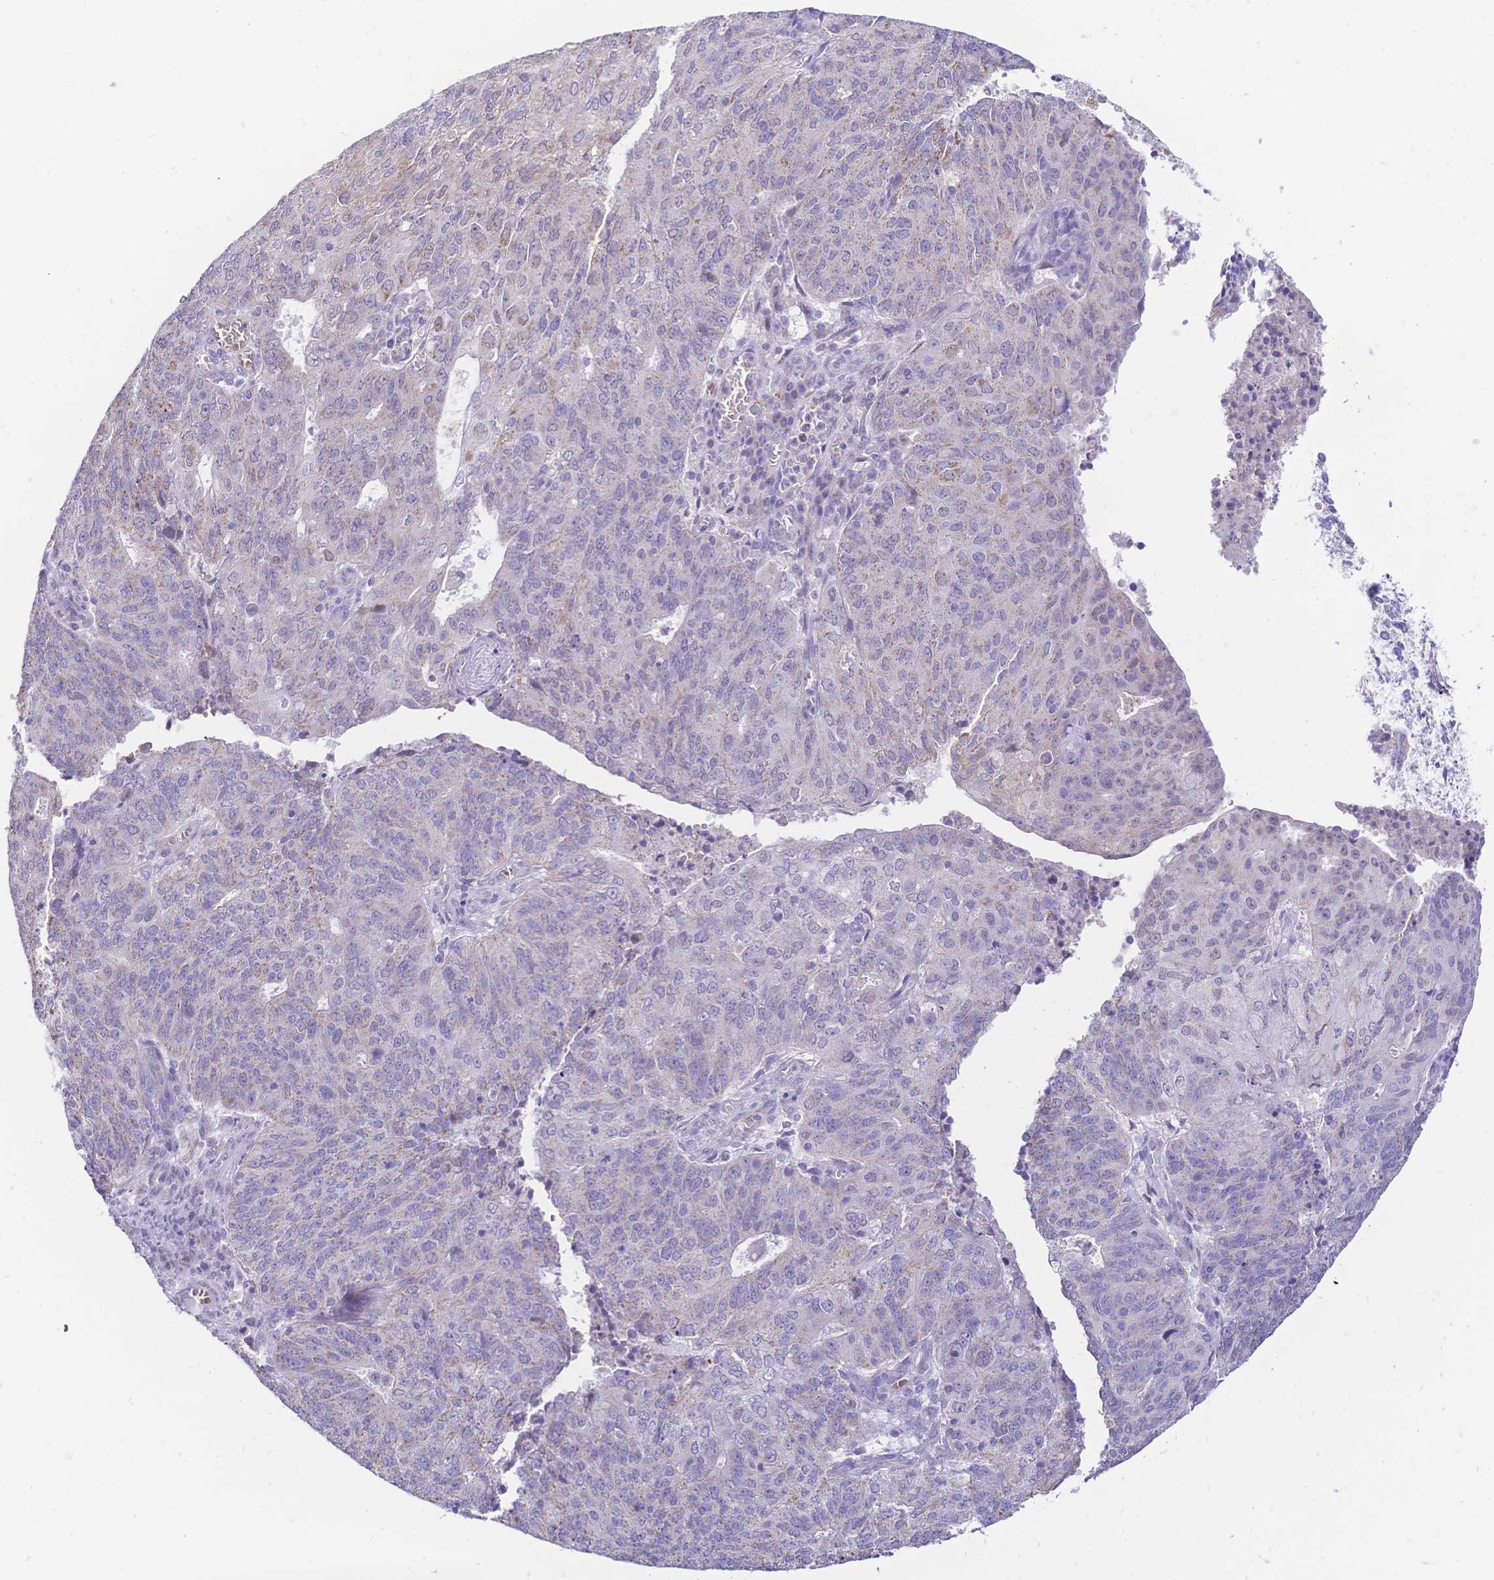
{"staining": {"intensity": "weak", "quantity": "<25%", "location": "cytoplasmic/membranous"}, "tissue": "endometrial cancer", "cell_type": "Tumor cells", "image_type": "cancer", "snomed": [{"axis": "morphology", "description": "Adenocarcinoma, NOS"}, {"axis": "topography", "description": "Endometrium"}], "caption": "DAB immunohistochemical staining of human endometrial cancer shows no significant positivity in tumor cells.", "gene": "CLEC18B", "patient": {"sex": "female", "age": 82}}